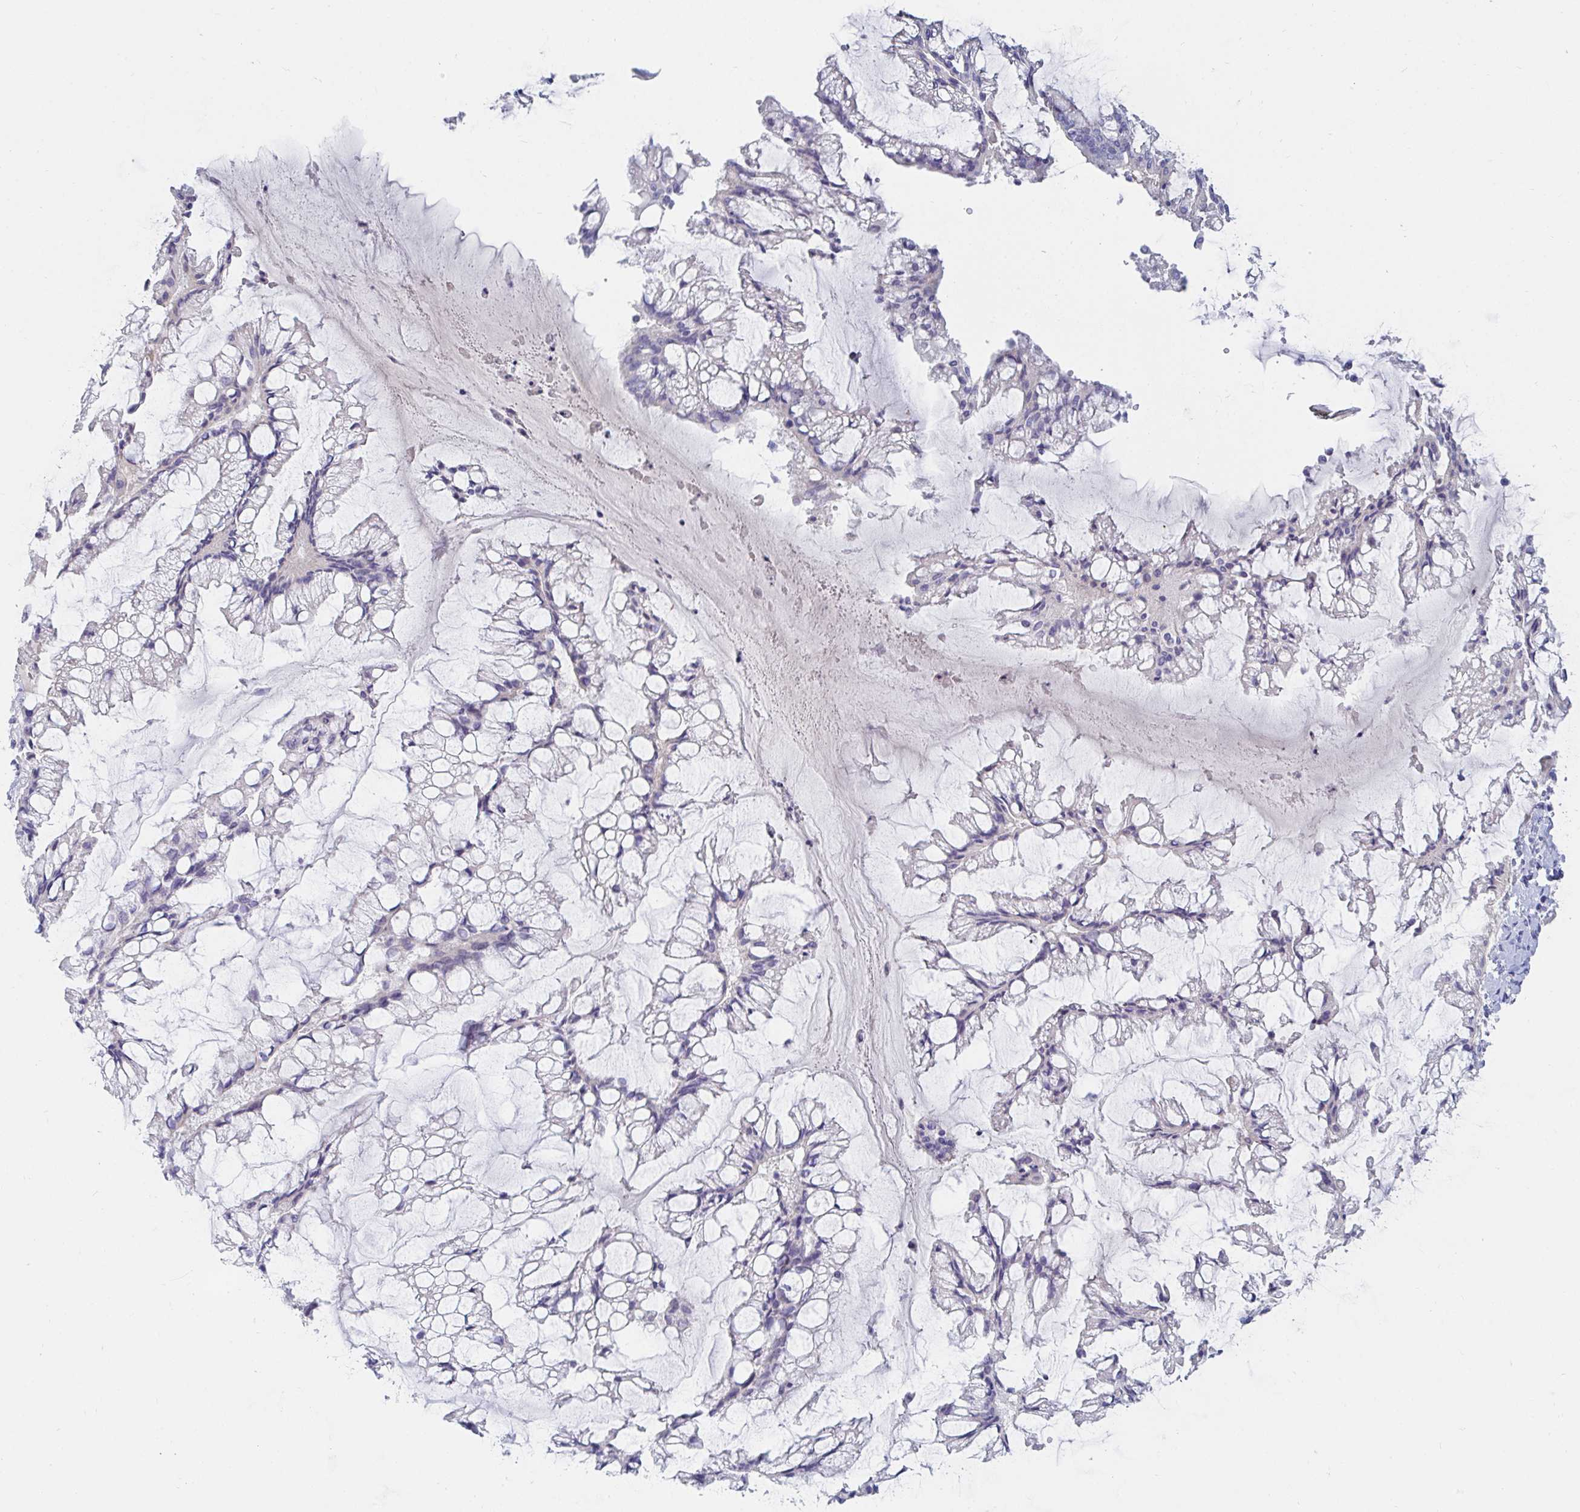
{"staining": {"intensity": "negative", "quantity": "none", "location": "none"}, "tissue": "ovarian cancer", "cell_type": "Tumor cells", "image_type": "cancer", "snomed": [{"axis": "morphology", "description": "Cystadenocarcinoma, mucinous, NOS"}, {"axis": "topography", "description": "Ovary"}], "caption": "Immunohistochemistry (IHC) histopathology image of human mucinous cystadenocarcinoma (ovarian) stained for a protein (brown), which shows no positivity in tumor cells. (DAB immunohistochemistry (IHC) visualized using brightfield microscopy, high magnification).", "gene": "C4orf17", "patient": {"sex": "female", "age": 73}}